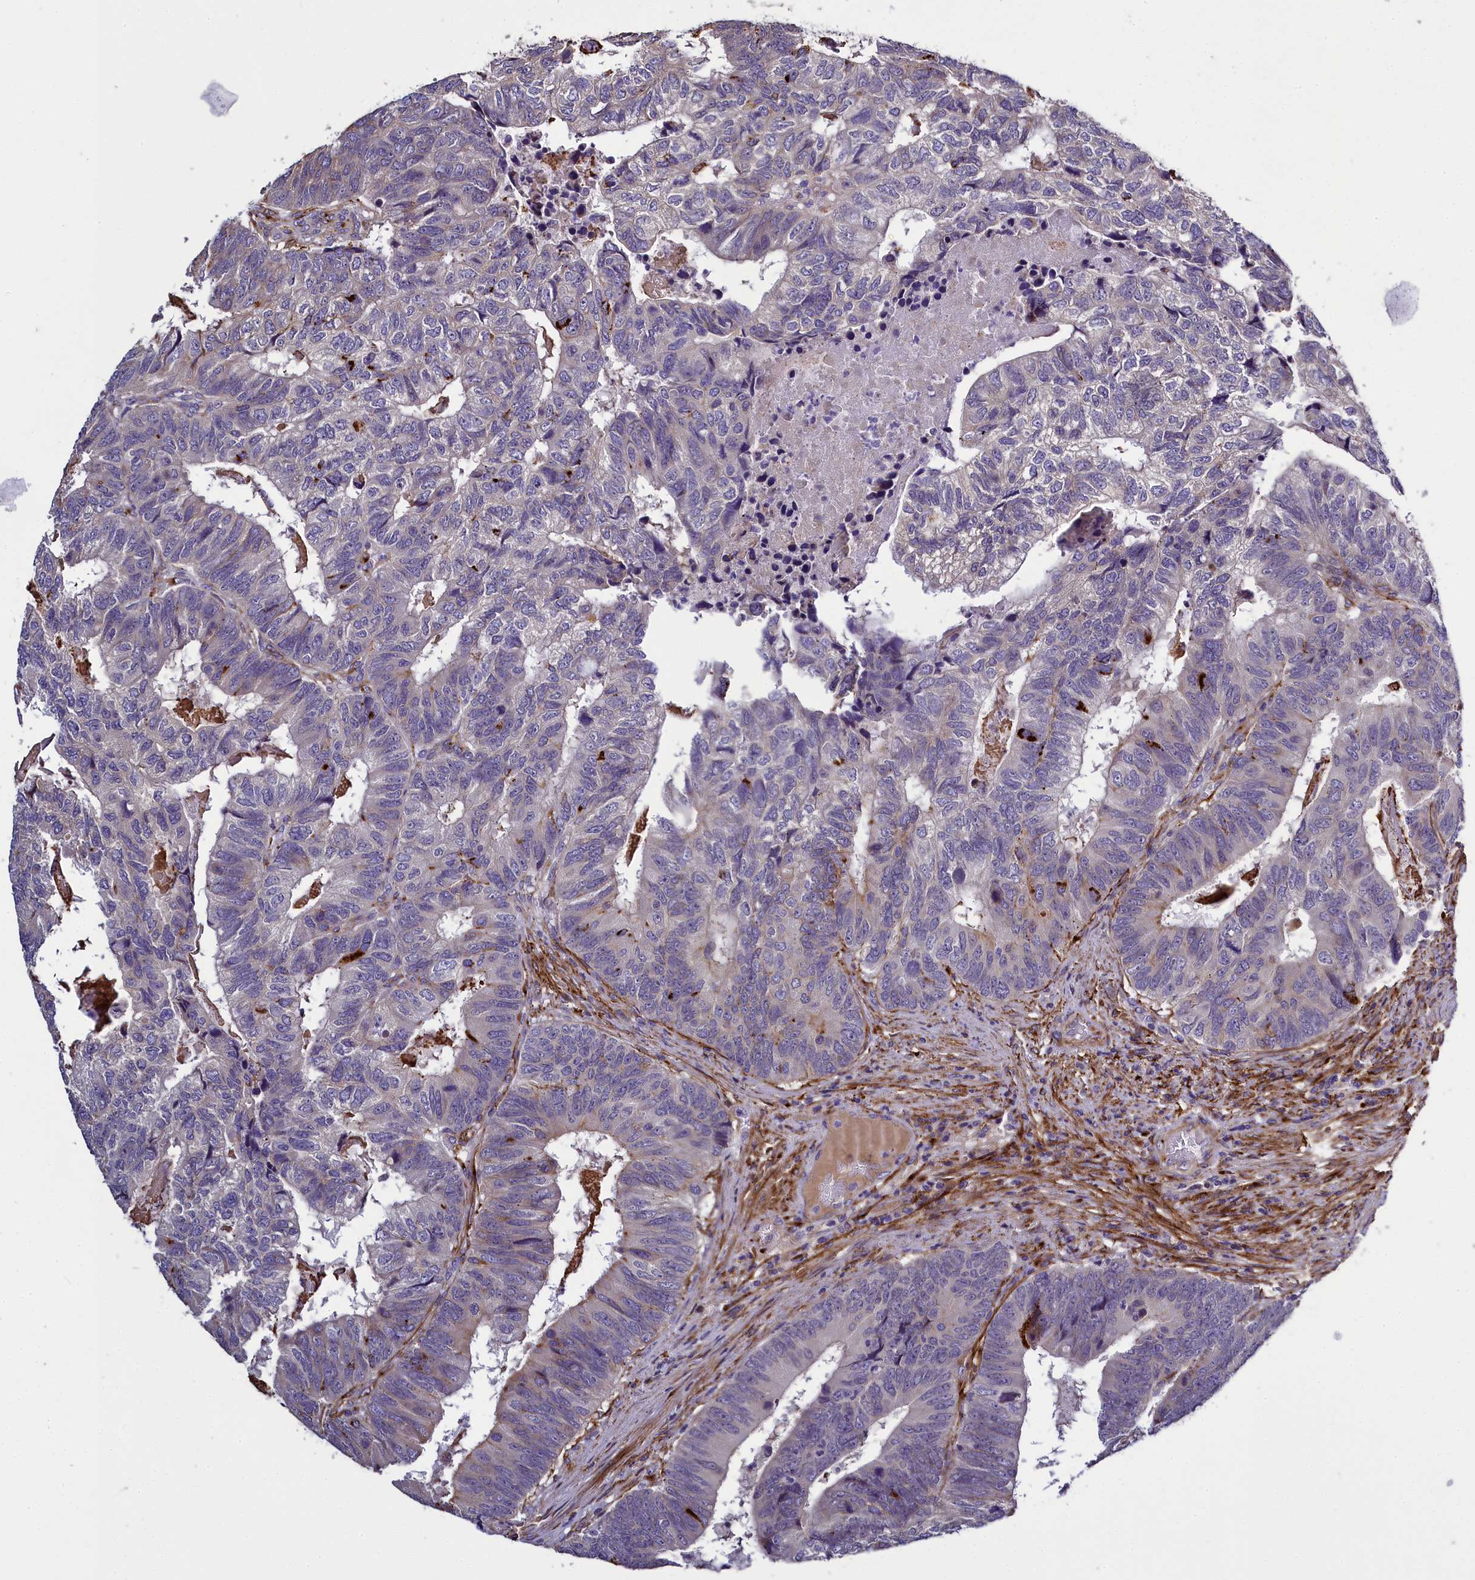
{"staining": {"intensity": "negative", "quantity": "none", "location": "none"}, "tissue": "colorectal cancer", "cell_type": "Tumor cells", "image_type": "cancer", "snomed": [{"axis": "morphology", "description": "Adenocarcinoma, NOS"}, {"axis": "topography", "description": "Colon"}], "caption": "DAB immunohistochemical staining of colorectal cancer (adenocarcinoma) shows no significant staining in tumor cells. (DAB immunohistochemistry with hematoxylin counter stain).", "gene": "MRC2", "patient": {"sex": "female", "age": 67}}